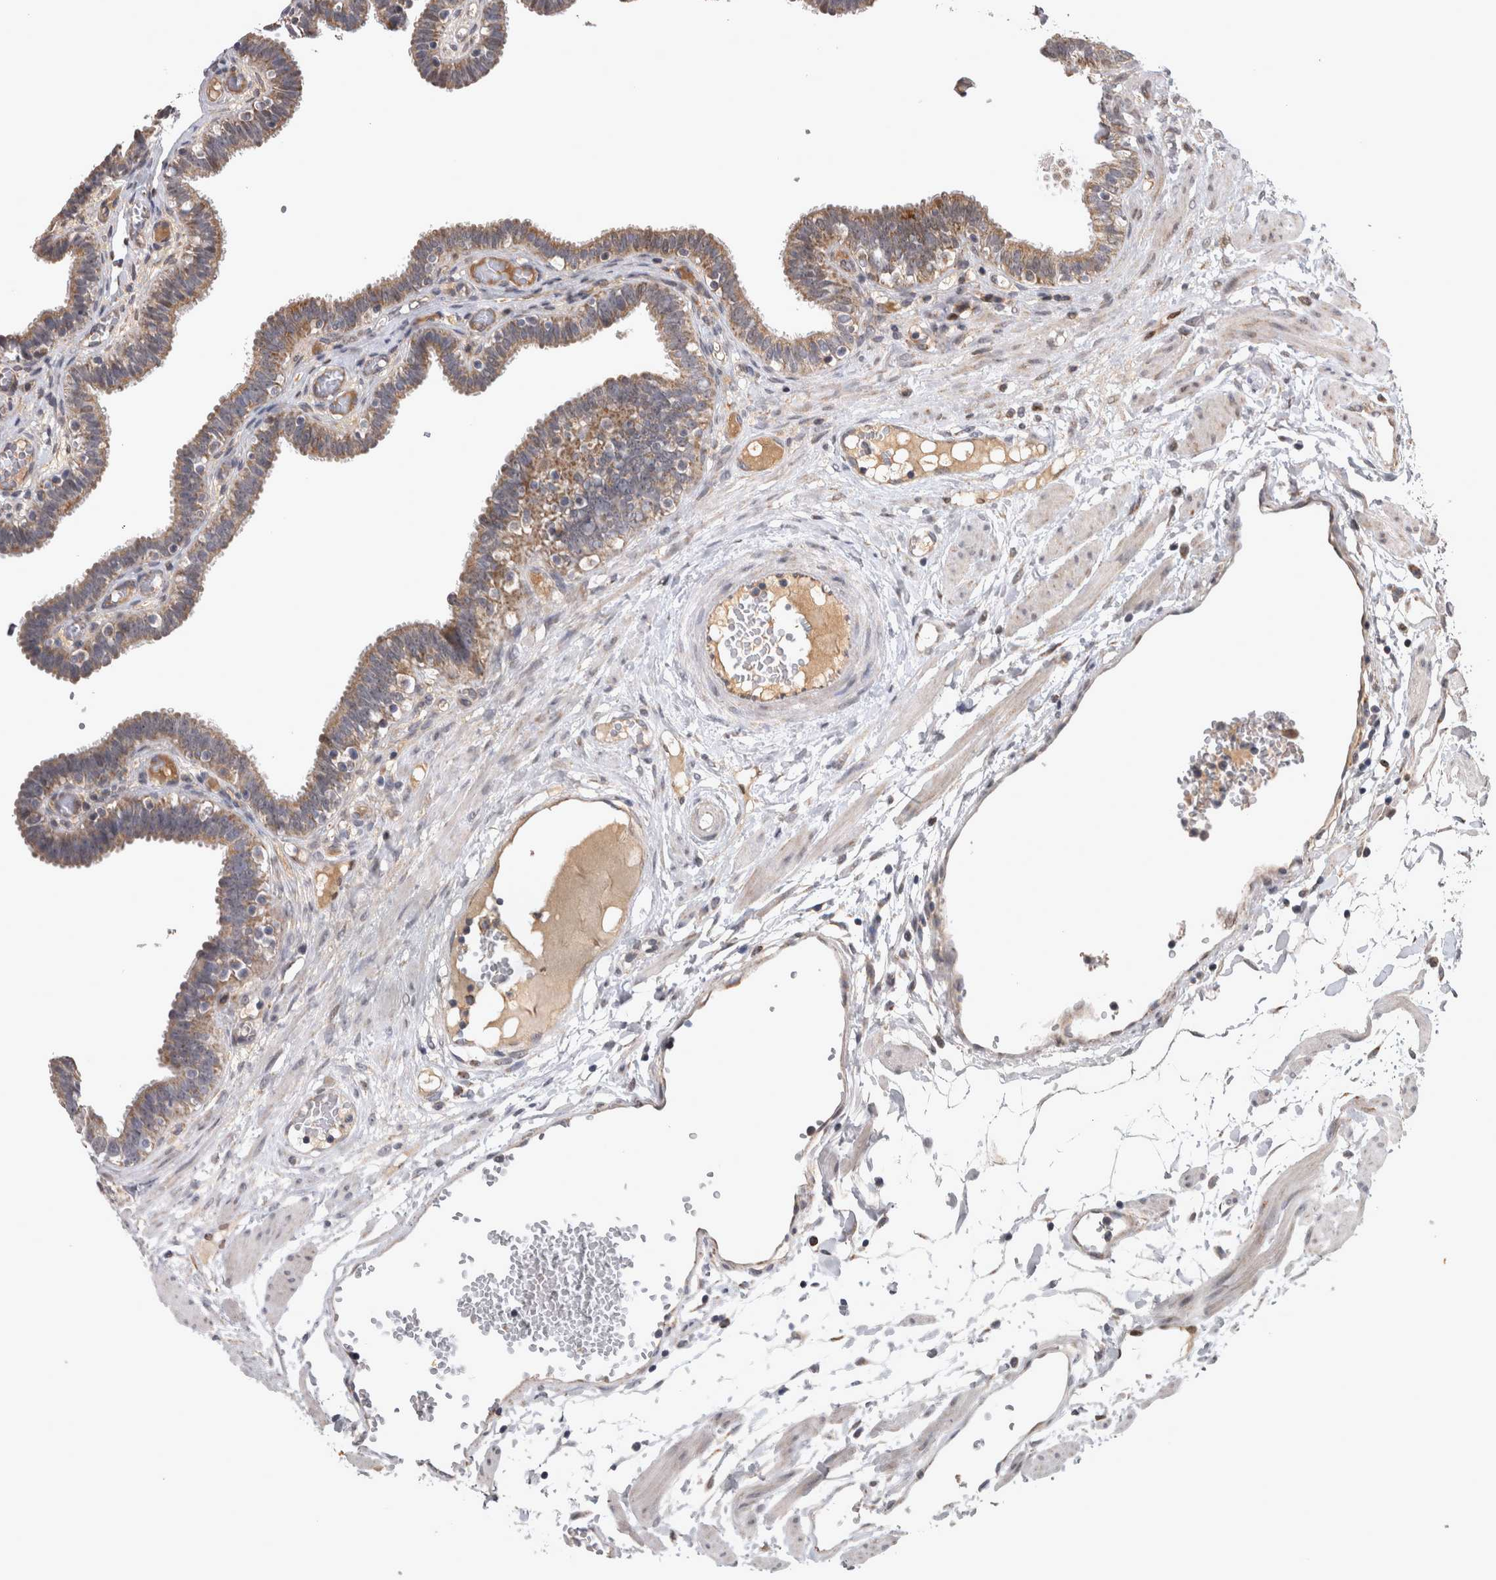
{"staining": {"intensity": "moderate", "quantity": "25%-75%", "location": "cytoplasmic/membranous"}, "tissue": "fallopian tube", "cell_type": "Glandular cells", "image_type": "normal", "snomed": [{"axis": "morphology", "description": "Normal tissue, NOS"}, {"axis": "topography", "description": "Fallopian tube"}, {"axis": "topography", "description": "Placenta"}], "caption": "The micrograph displays a brown stain indicating the presence of a protein in the cytoplasmic/membranous of glandular cells in fallopian tube. The staining is performed using DAB brown chromogen to label protein expression. The nuclei are counter-stained blue using hematoxylin.", "gene": "DBT", "patient": {"sex": "female", "age": 32}}